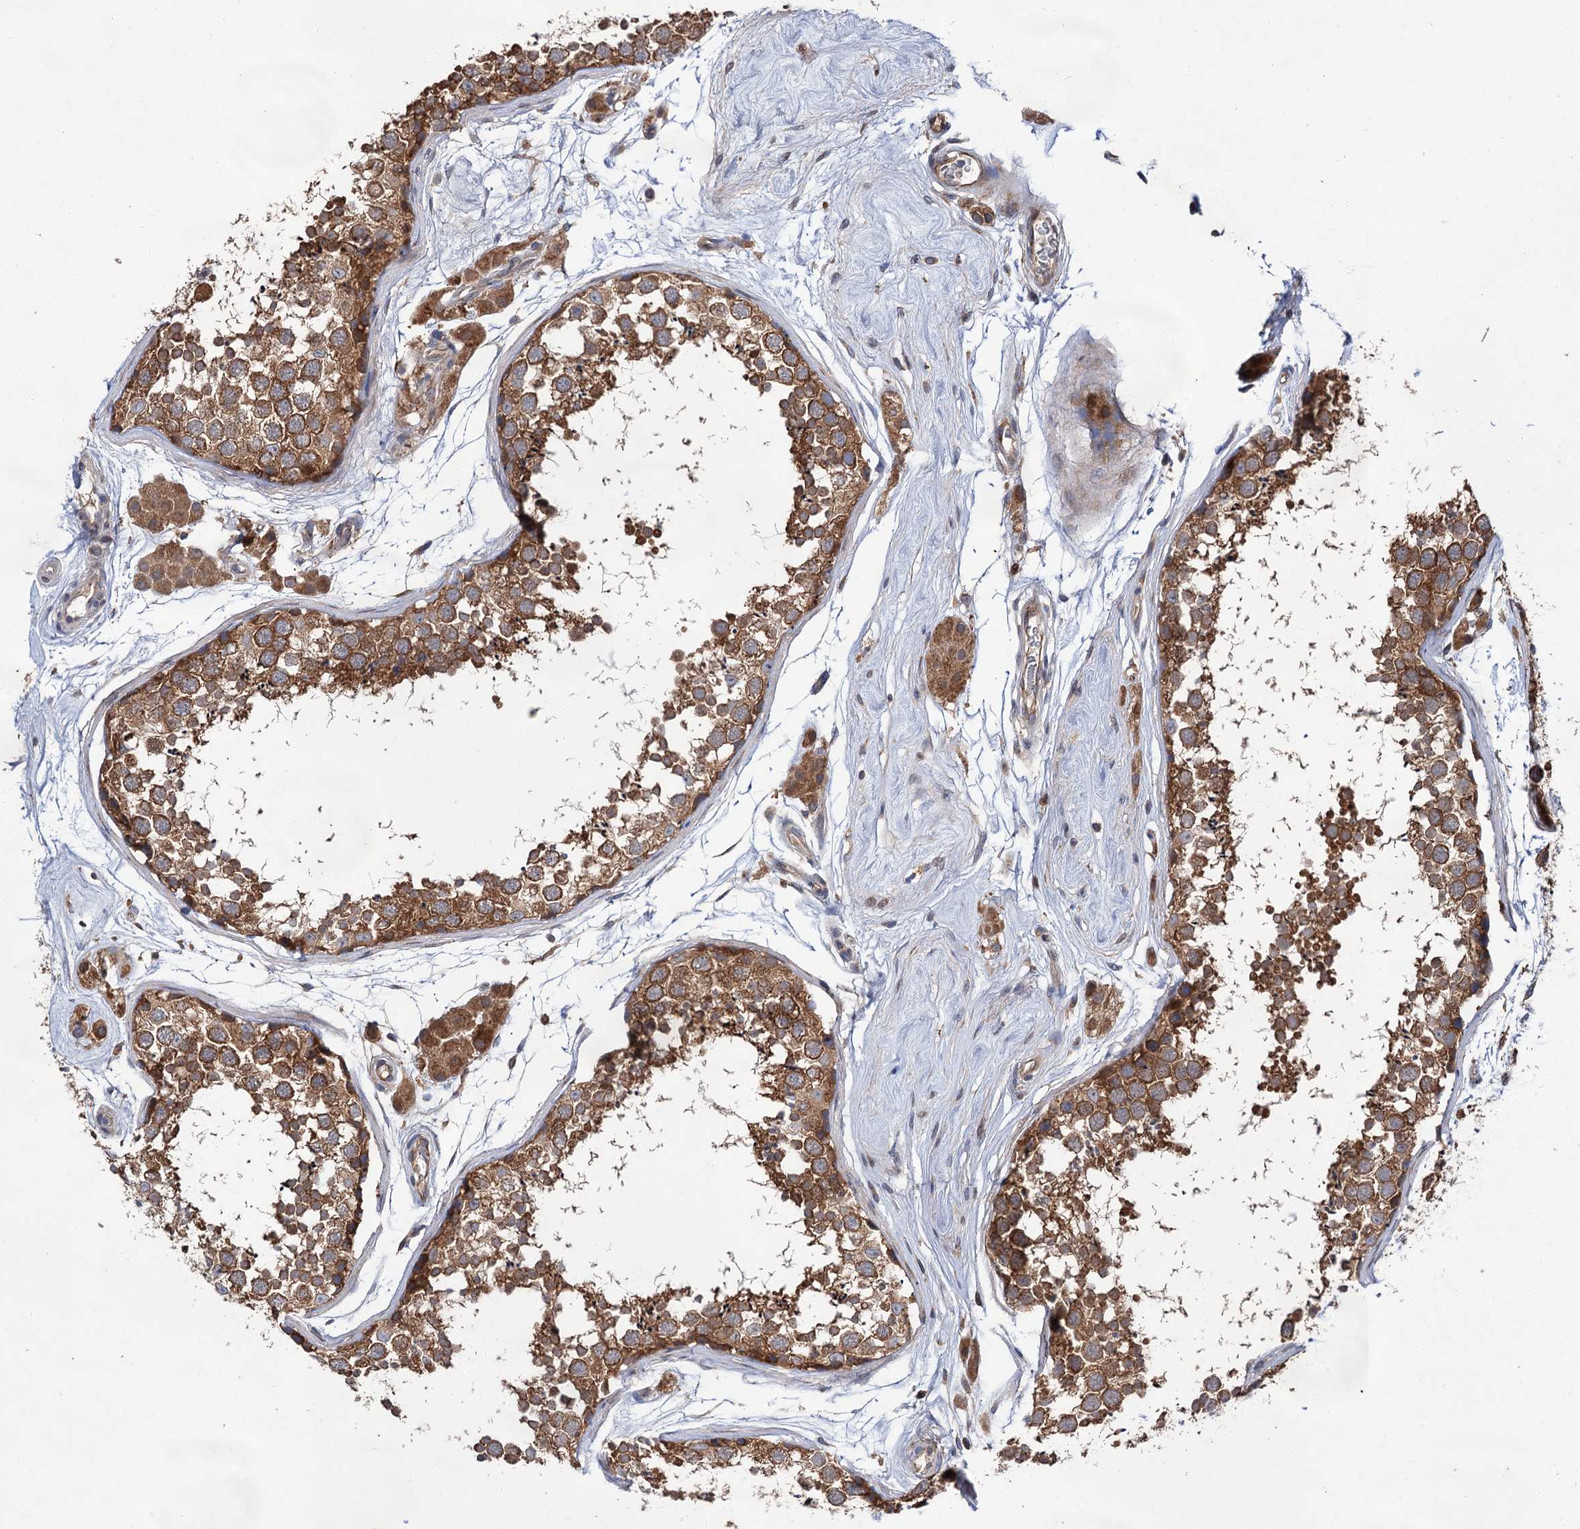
{"staining": {"intensity": "moderate", "quantity": ">75%", "location": "cytoplasmic/membranous"}, "tissue": "testis", "cell_type": "Cells in seminiferous ducts", "image_type": "normal", "snomed": [{"axis": "morphology", "description": "Normal tissue, NOS"}, {"axis": "topography", "description": "Testis"}], "caption": "Benign testis shows moderate cytoplasmic/membranous positivity in about >75% of cells in seminiferous ducts, visualized by immunohistochemistry. The protein is stained brown, and the nuclei are stained in blue (DAB (3,3'-diaminobenzidine) IHC with brightfield microscopy, high magnification).", "gene": "NAA25", "patient": {"sex": "male", "age": 56}}